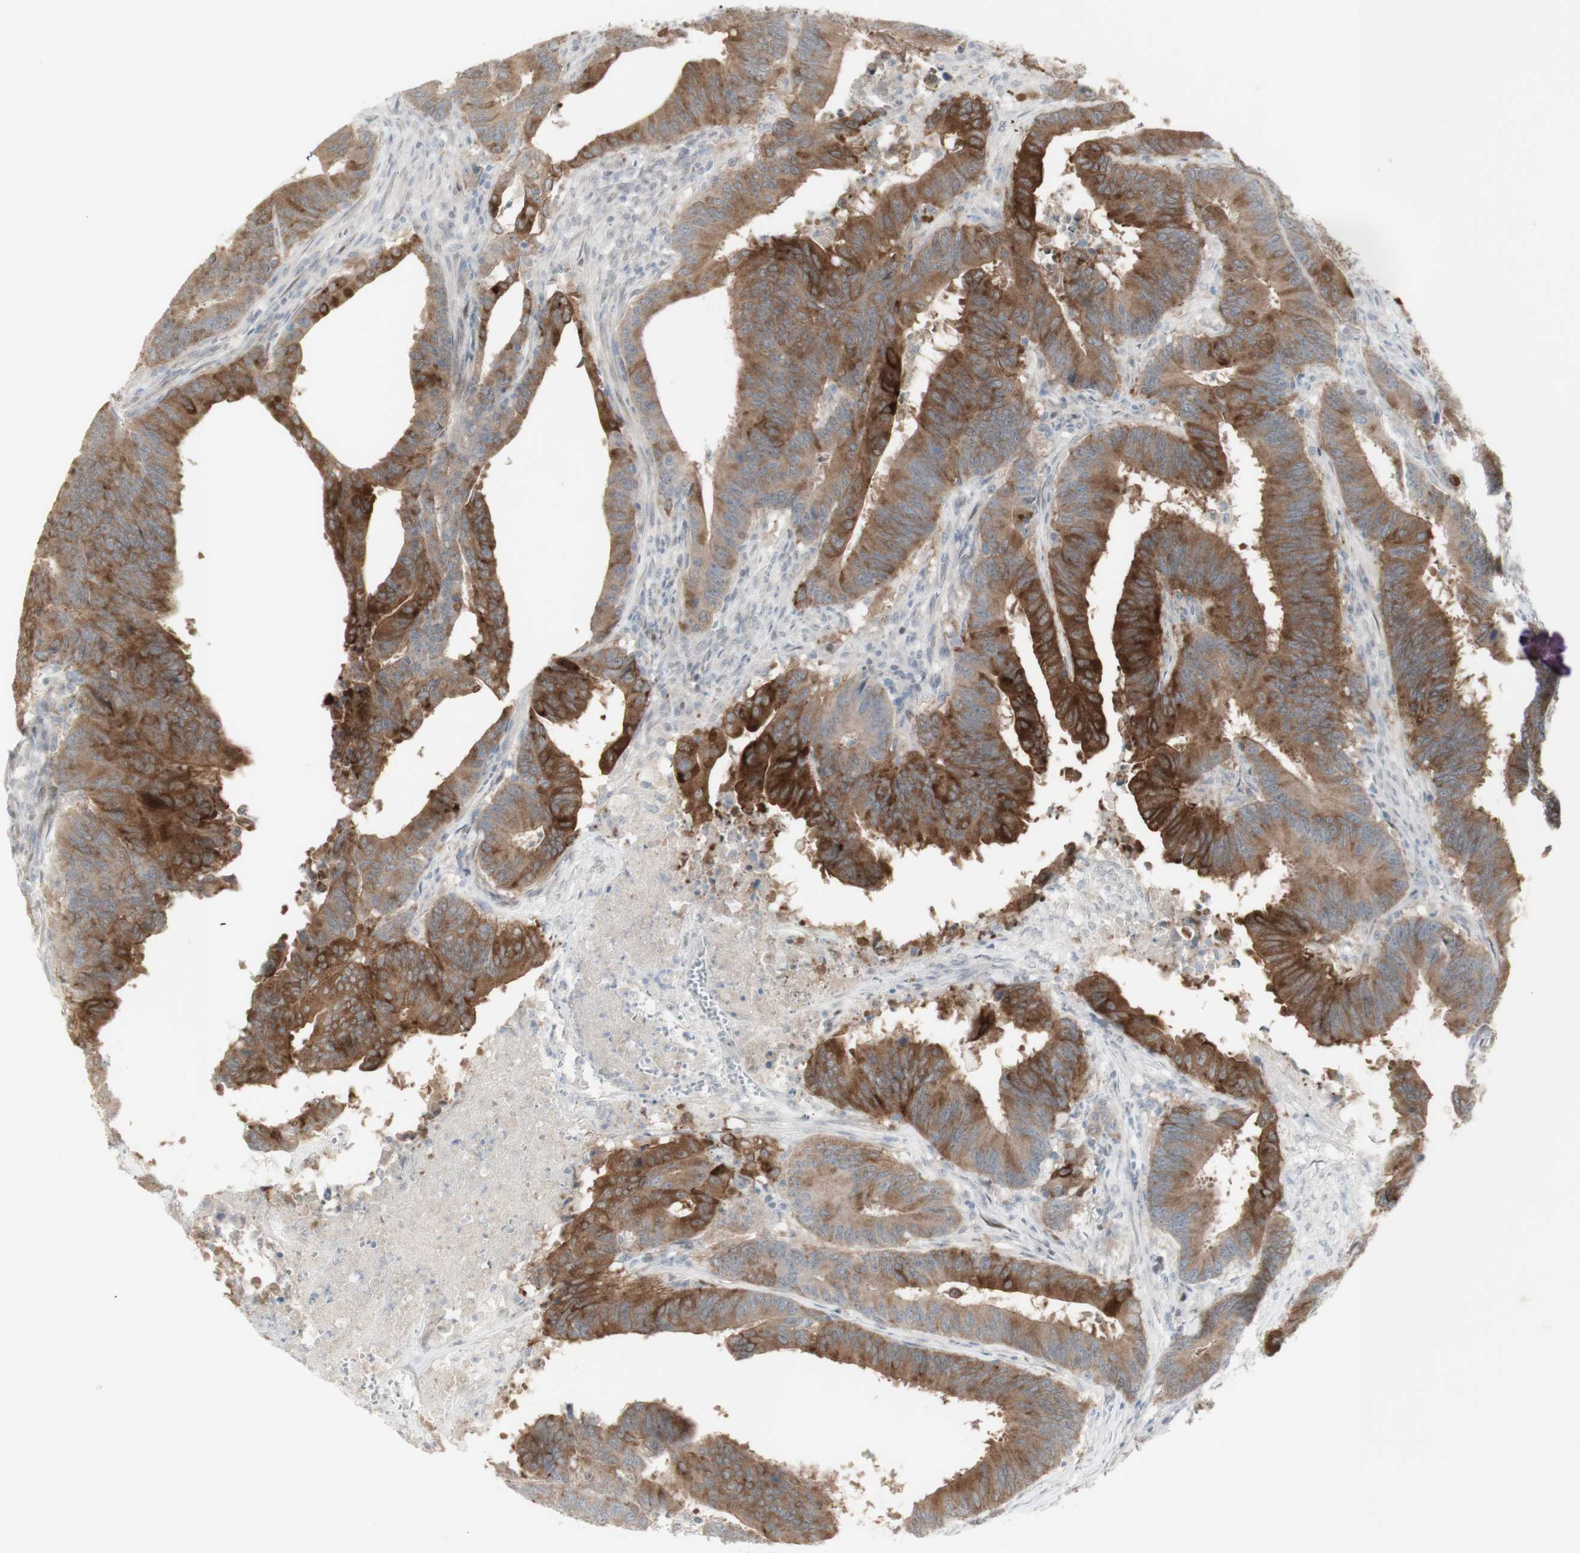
{"staining": {"intensity": "moderate", "quantity": ">75%", "location": "cytoplasmic/membranous"}, "tissue": "colorectal cancer", "cell_type": "Tumor cells", "image_type": "cancer", "snomed": [{"axis": "morphology", "description": "Adenocarcinoma, NOS"}, {"axis": "topography", "description": "Colon"}], "caption": "Immunohistochemical staining of human colorectal cancer displays medium levels of moderate cytoplasmic/membranous positivity in approximately >75% of tumor cells.", "gene": "C1orf116", "patient": {"sex": "male", "age": 45}}